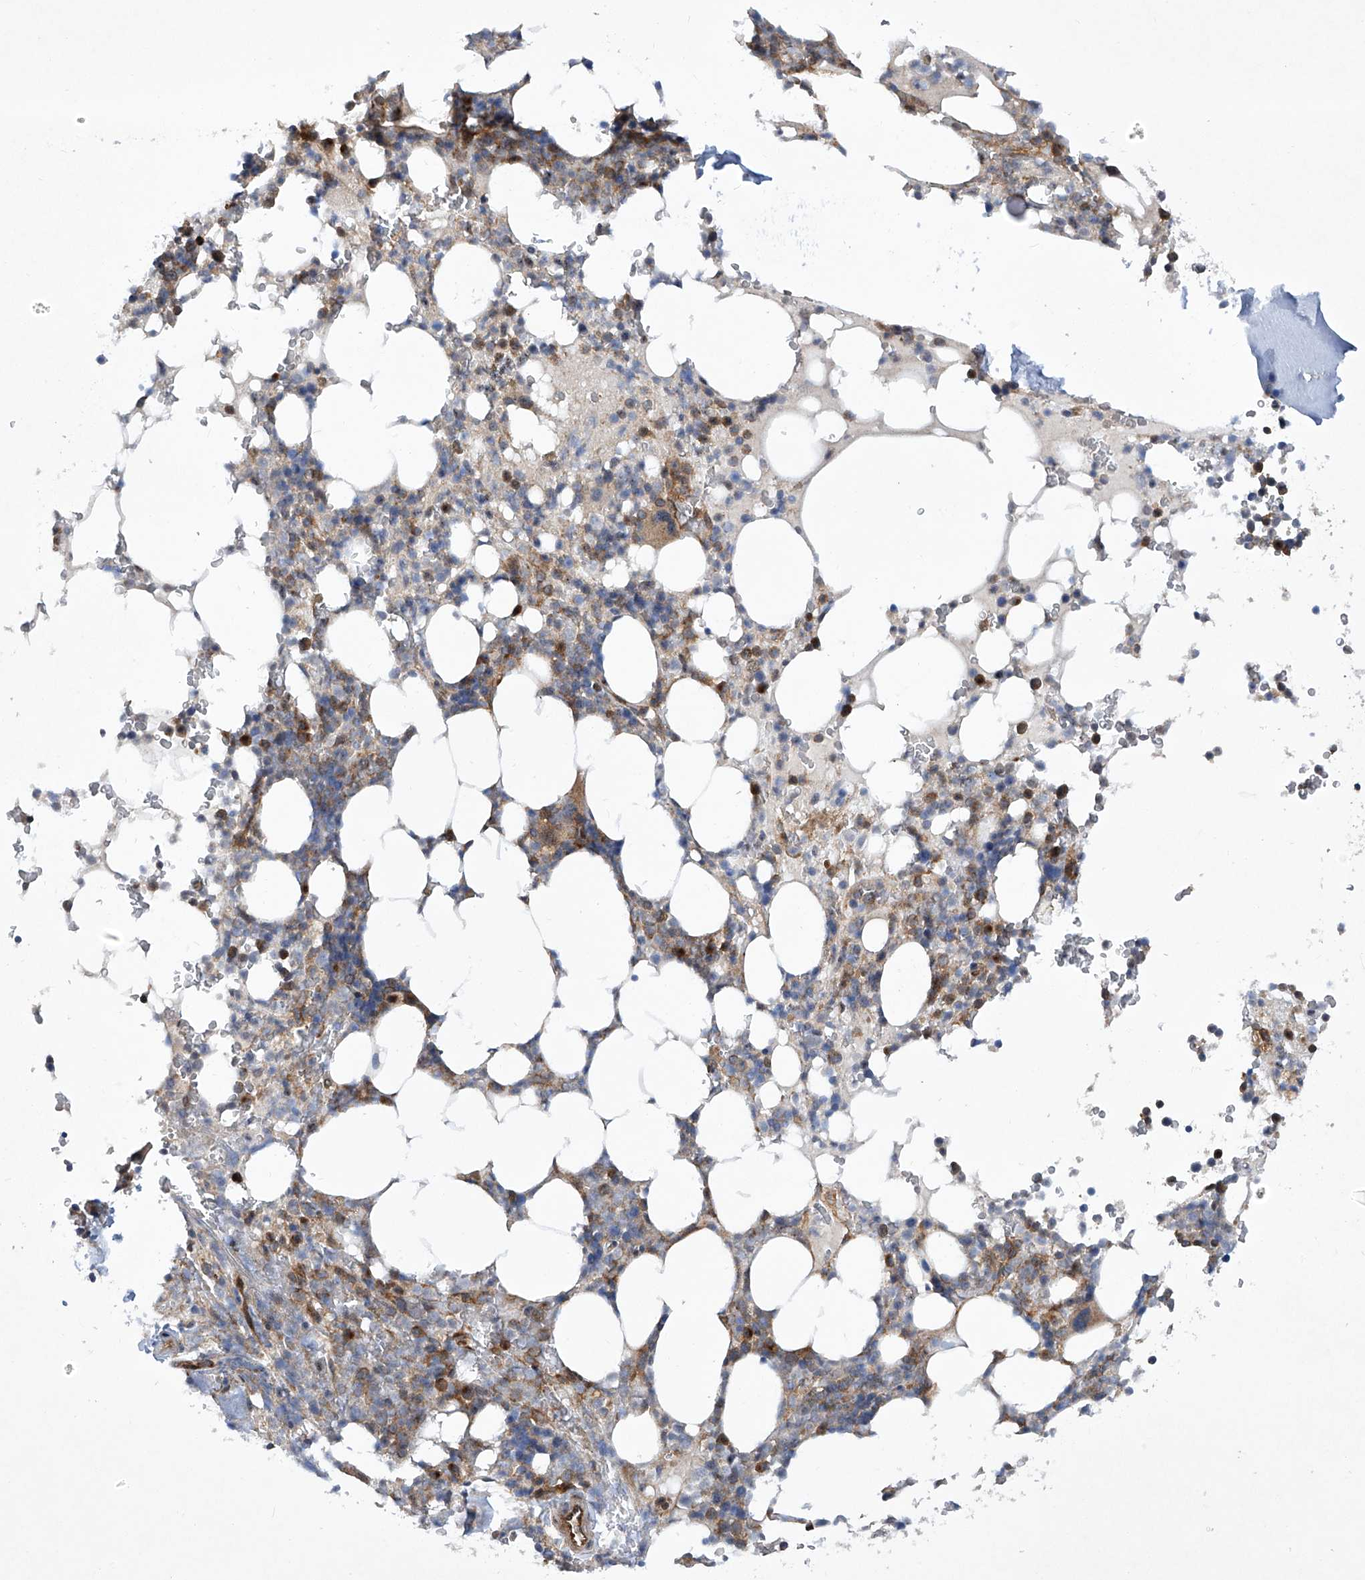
{"staining": {"intensity": "weak", "quantity": ">75%", "location": "cytoplasmic/membranous"}, "tissue": "bone marrow", "cell_type": "Hematopoietic cells", "image_type": "normal", "snomed": [{"axis": "morphology", "description": "Normal tissue, NOS"}, {"axis": "topography", "description": "Bone marrow"}], "caption": "A brown stain shows weak cytoplasmic/membranous expression of a protein in hematopoietic cells of unremarkable human bone marrow.", "gene": "CISH", "patient": {"sex": "male", "age": 58}}